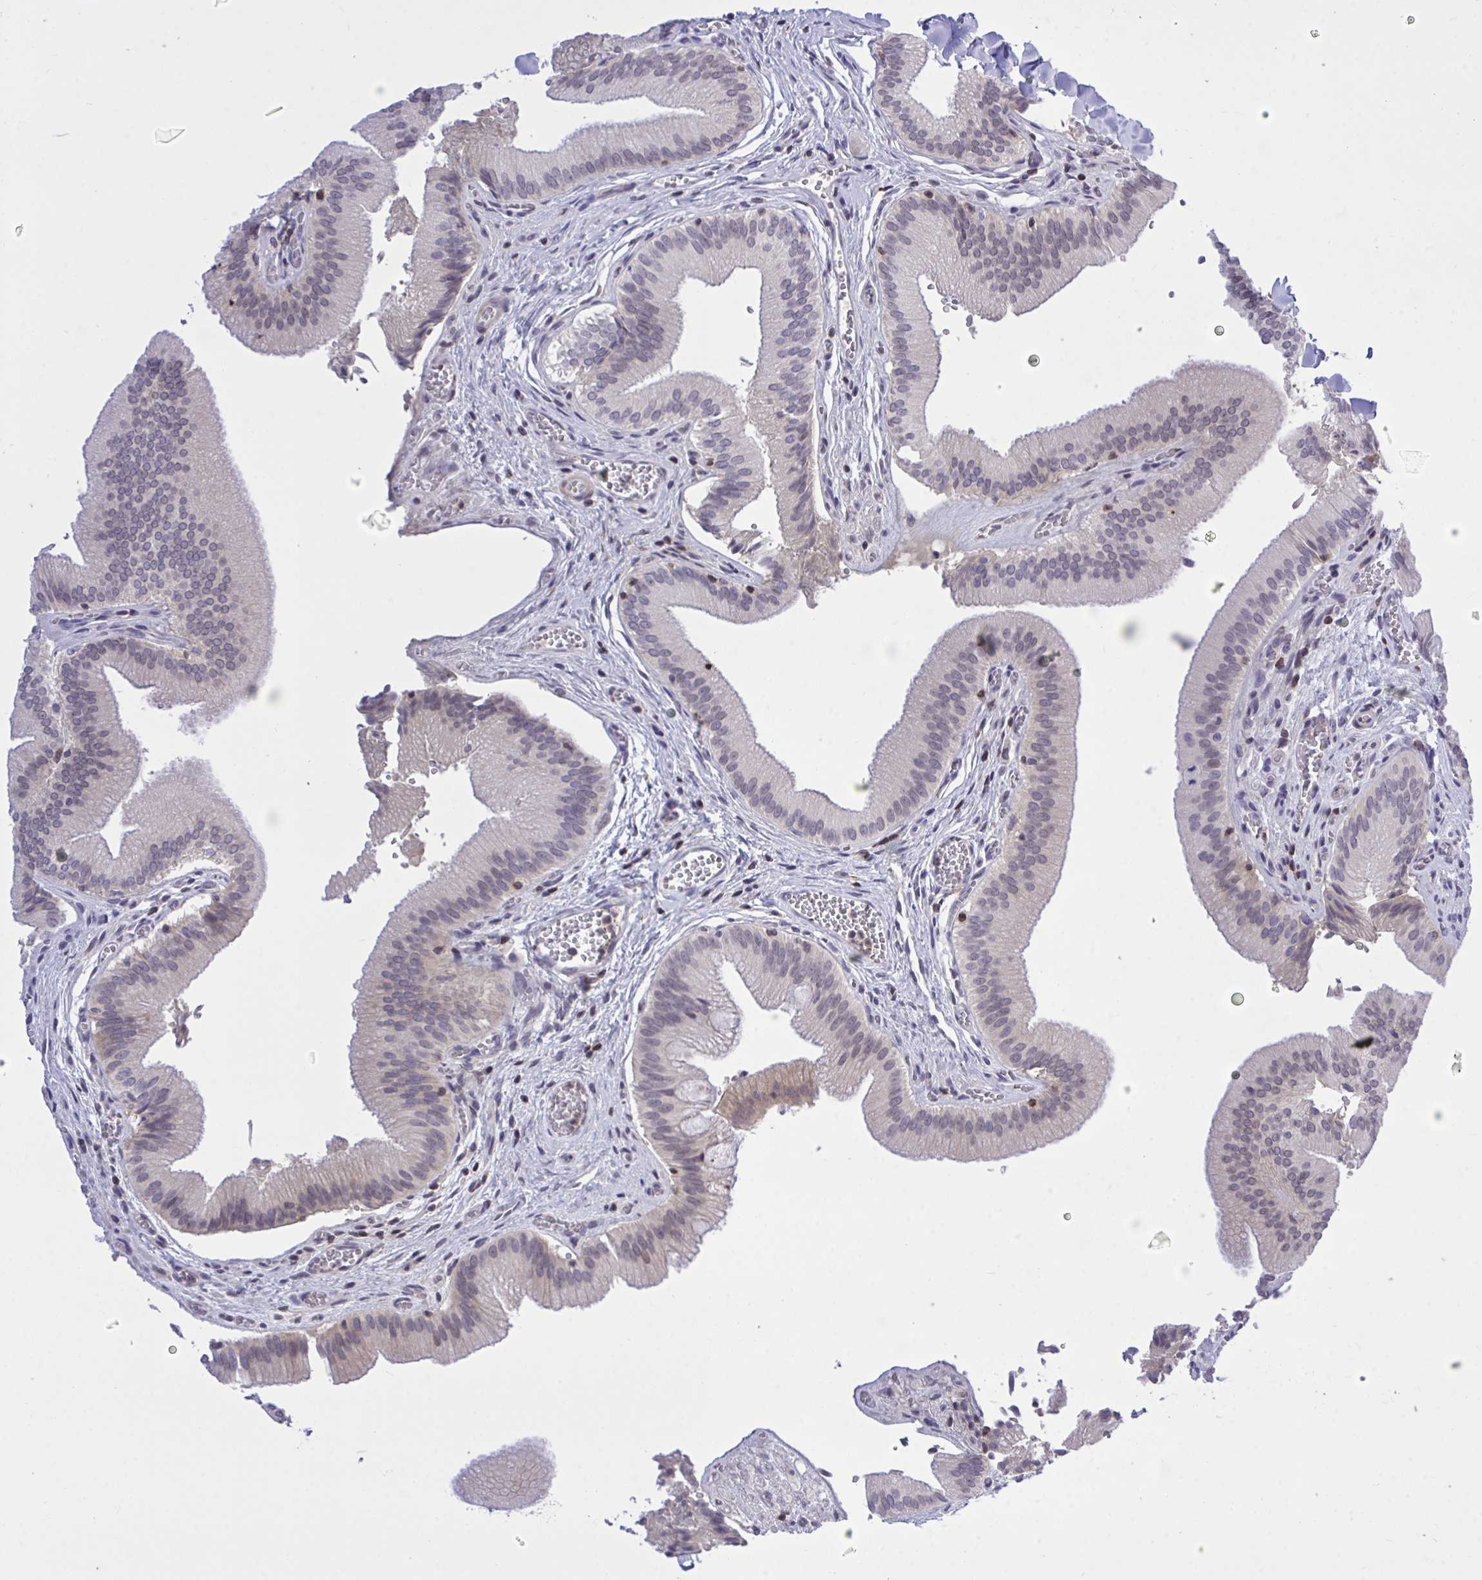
{"staining": {"intensity": "weak", "quantity": "<25%", "location": "cytoplasmic/membranous,nuclear"}, "tissue": "gallbladder", "cell_type": "Glandular cells", "image_type": "normal", "snomed": [{"axis": "morphology", "description": "Normal tissue, NOS"}, {"axis": "topography", "description": "Gallbladder"}], "caption": "There is no significant staining in glandular cells of gallbladder. (DAB IHC with hematoxylin counter stain).", "gene": "CXCL8", "patient": {"sex": "male", "age": 17}}